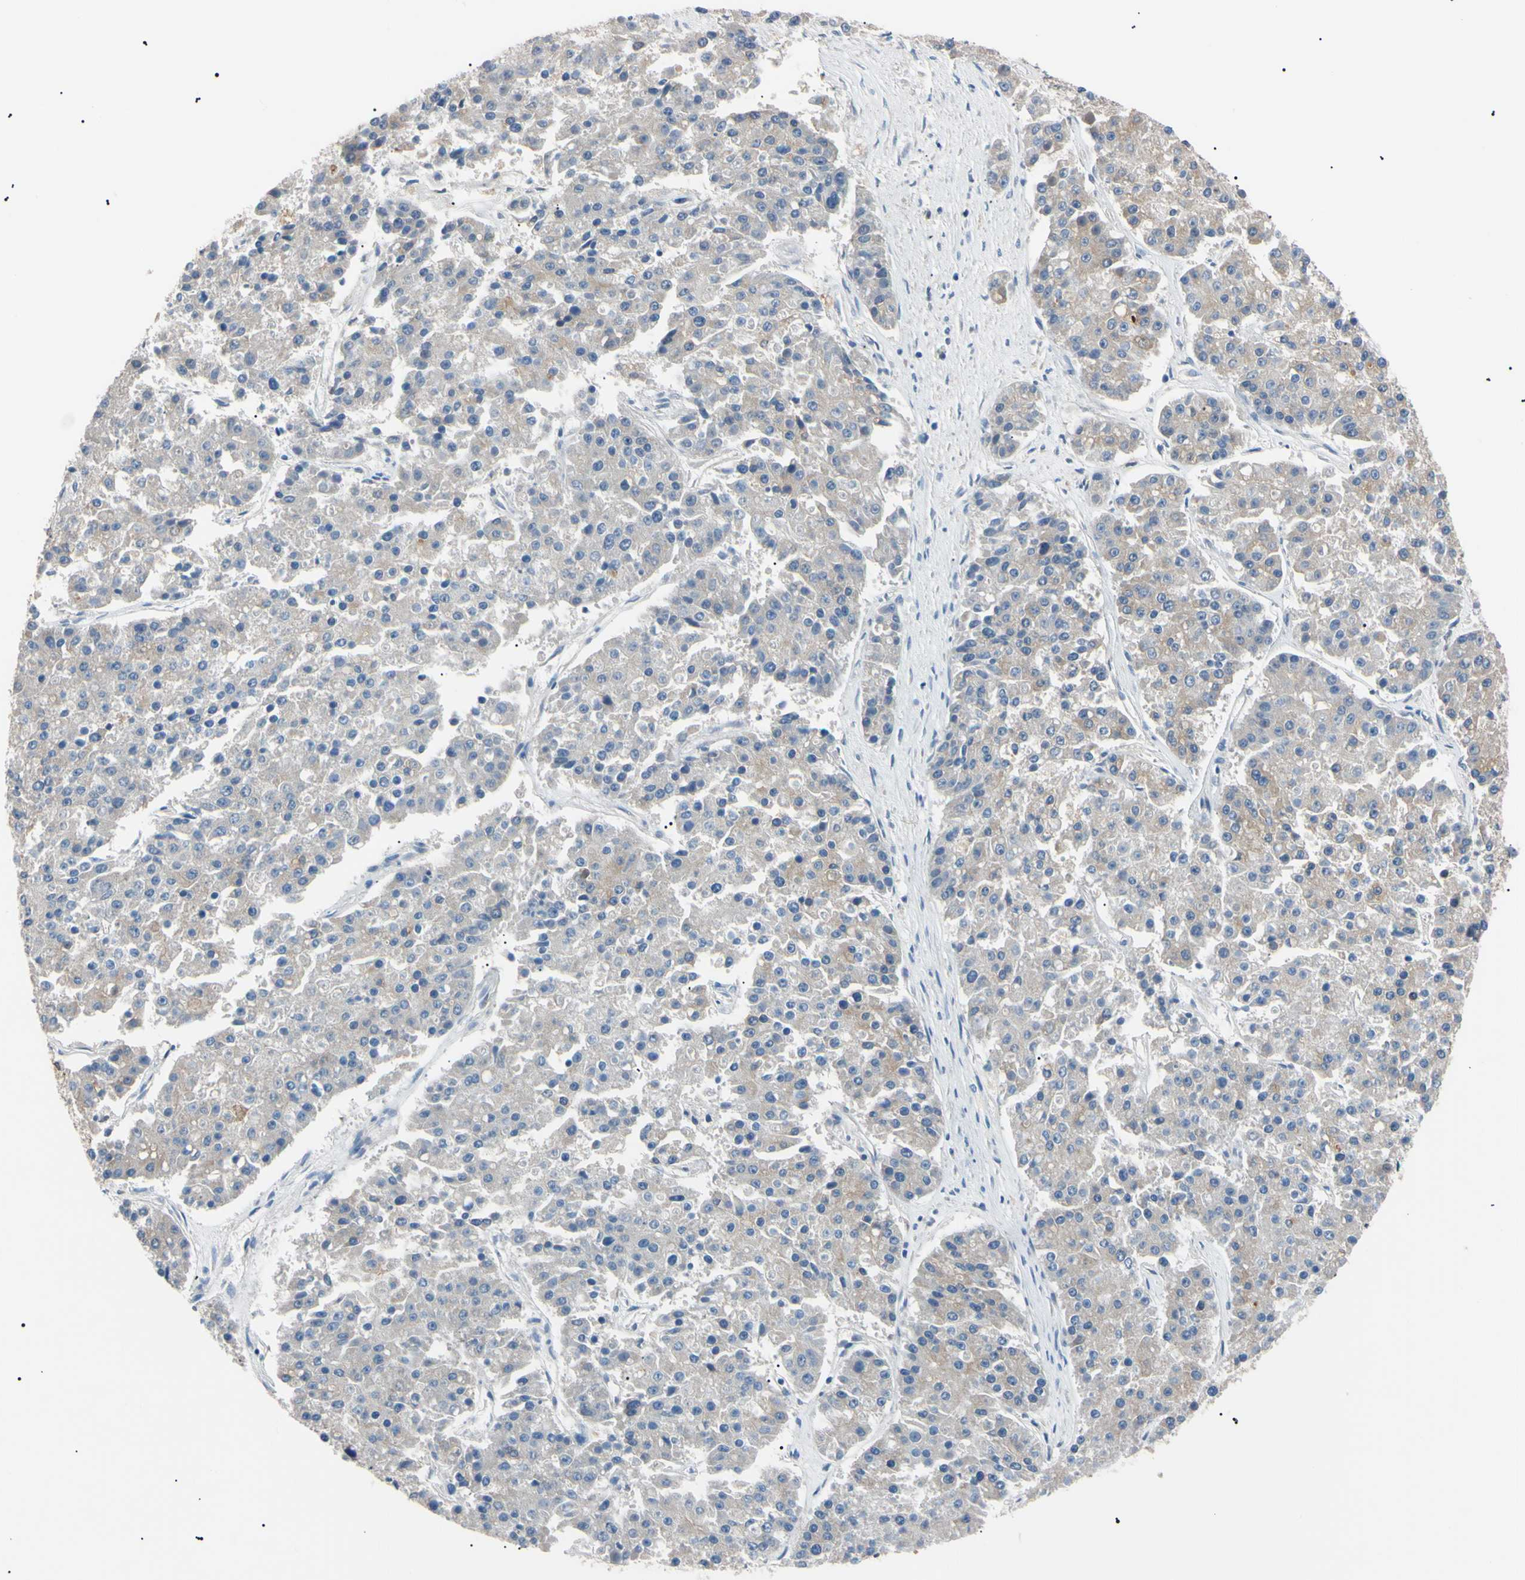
{"staining": {"intensity": "weak", "quantity": ">75%", "location": "cytoplasmic/membranous"}, "tissue": "pancreatic cancer", "cell_type": "Tumor cells", "image_type": "cancer", "snomed": [{"axis": "morphology", "description": "Adenocarcinoma, NOS"}, {"axis": "topography", "description": "Pancreas"}], "caption": "Pancreatic adenocarcinoma tissue demonstrates weak cytoplasmic/membranous expression in about >75% of tumor cells, visualized by immunohistochemistry.", "gene": "VAPA", "patient": {"sex": "male", "age": 50}}